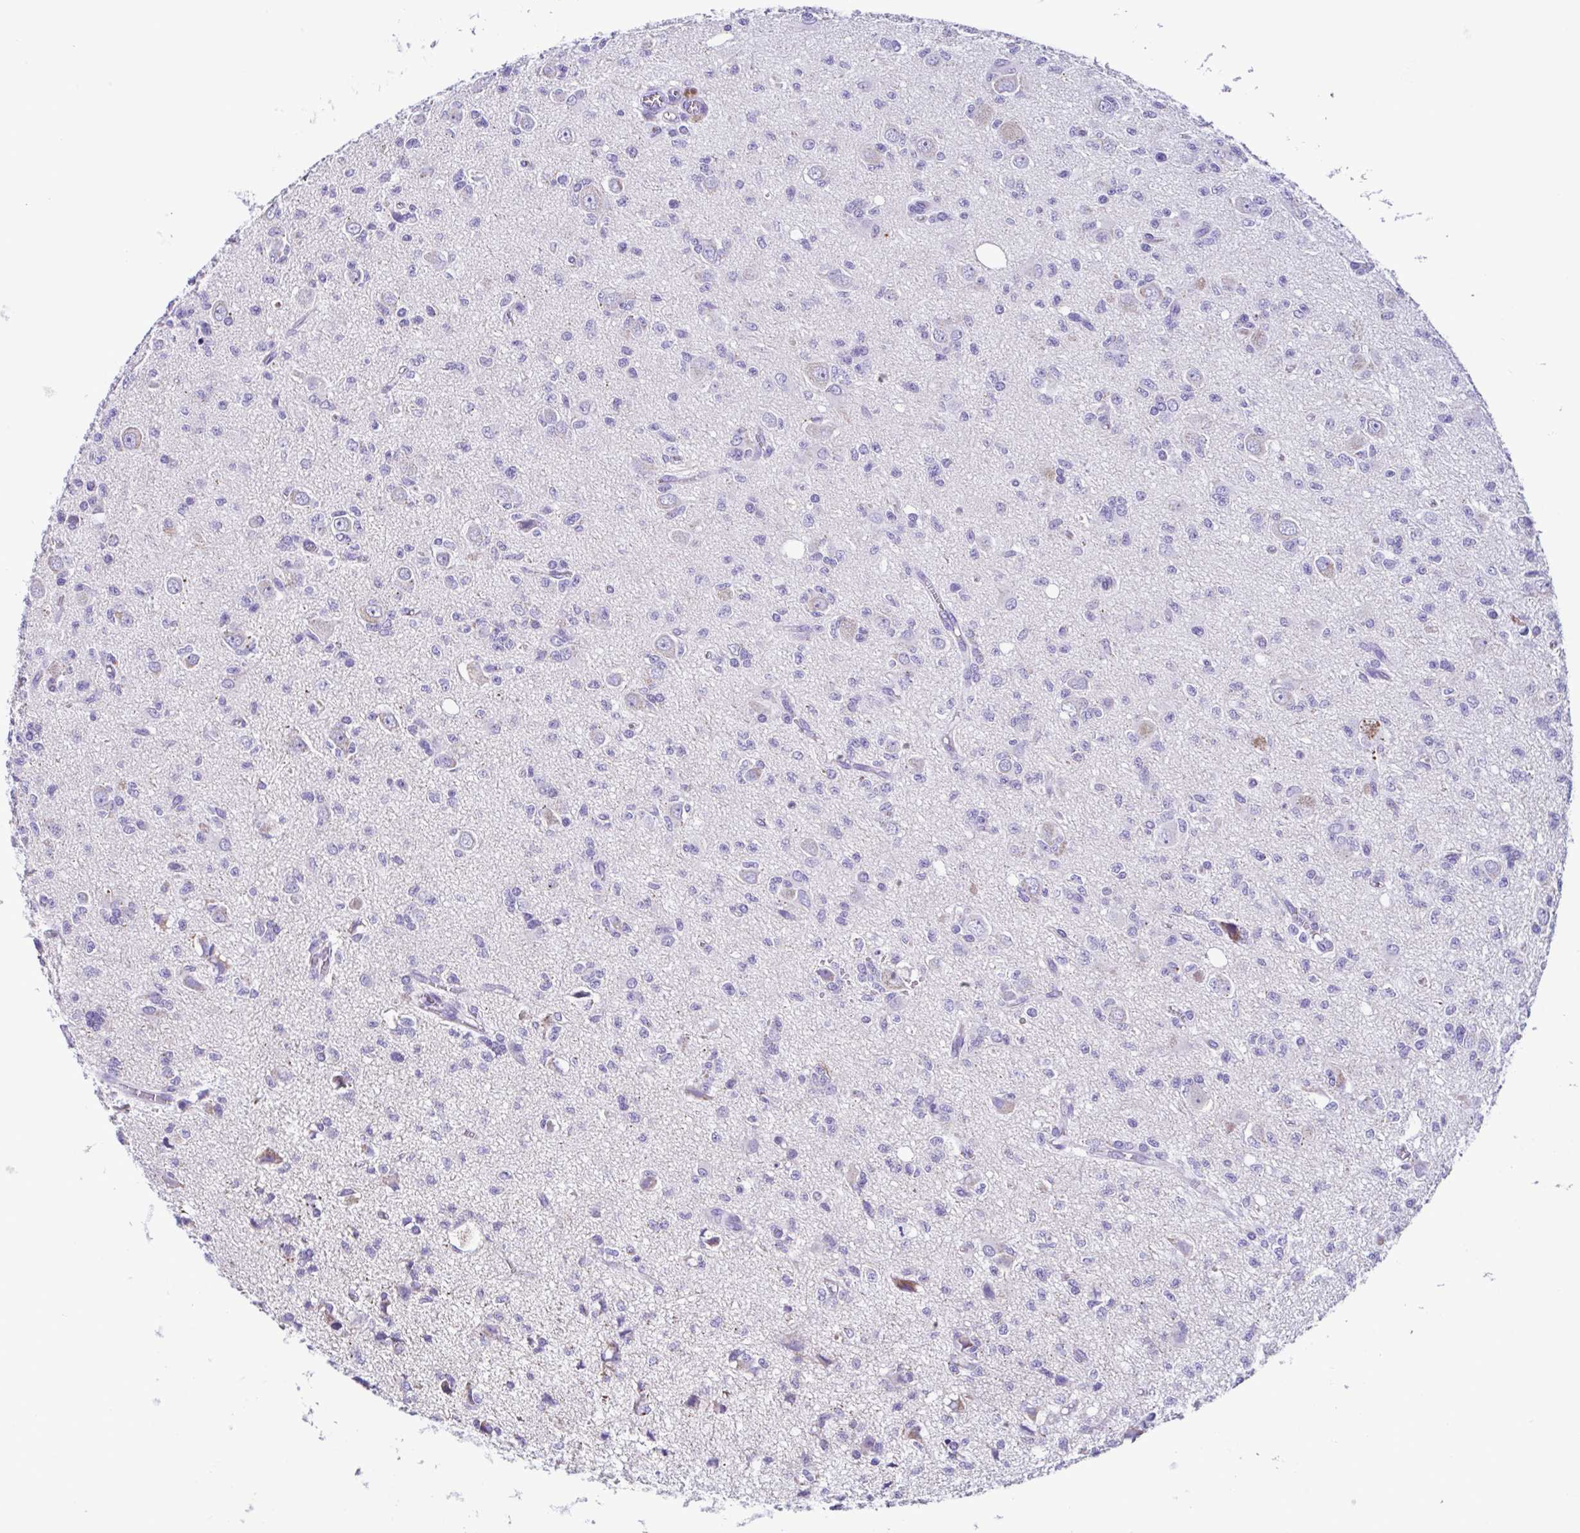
{"staining": {"intensity": "negative", "quantity": "none", "location": "none"}, "tissue": "glioma", "cell_type": "Tumor cells", "image_type": "cancer", "snomed": [{"axis": "morphology", "description": "Glioma, malignant, Low grade"}, {"axis": "topography", "description": "Brain"}], "caption": "High magnification brightfield microscopy of glioma stained with DAB (3,3'-diaminobenzidine) (brown) and counterstained with hematoxylin (blue): tumor cells show no significant staining.", "gene": "ACTRT3", "patient": {"sex": "male", "age": 64}}